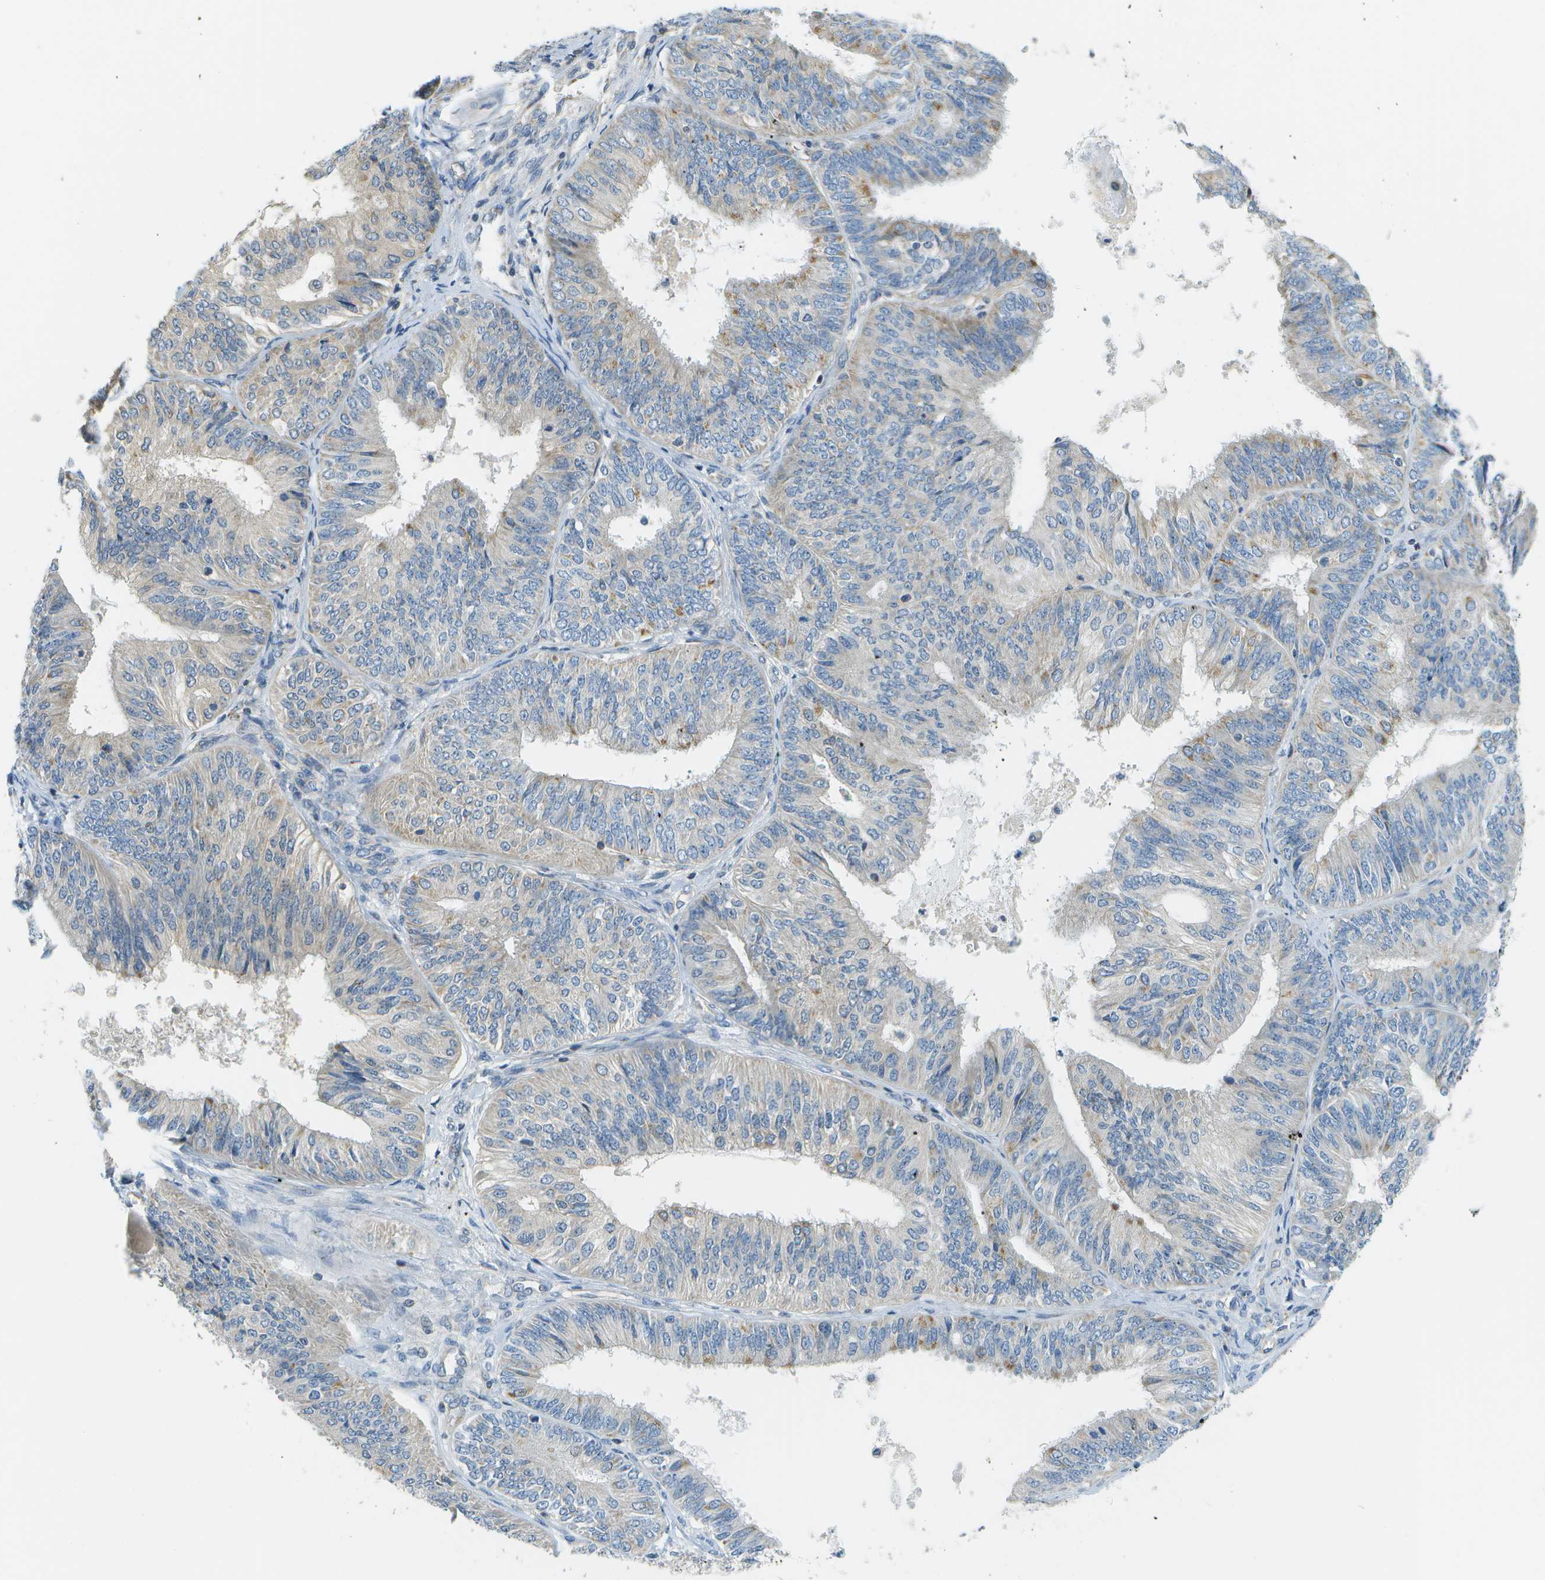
{"staining": {"intensity": "weak", "quantity": "<25%", "location": "cytoplasmic/membranous"}, "tissue": "endometrial cancer", "cell_type": "Tumor cells", "image_type": "cancer", "snomed": [{"axis": "morphology", "description": "Adenocarcinoma, NOS"}, {"axis": "topography", "description": "Endometrium"}], "caption": "This image is of adenocarcinoma (endometrial) stained with immunohistochemistry (IHC) to label a protein in brown with the nuclei are counter-stained blue. There is no positivity in tumor cells.", "gene": "PTGIS", "patient": {"sex": "female", "age": 58}}